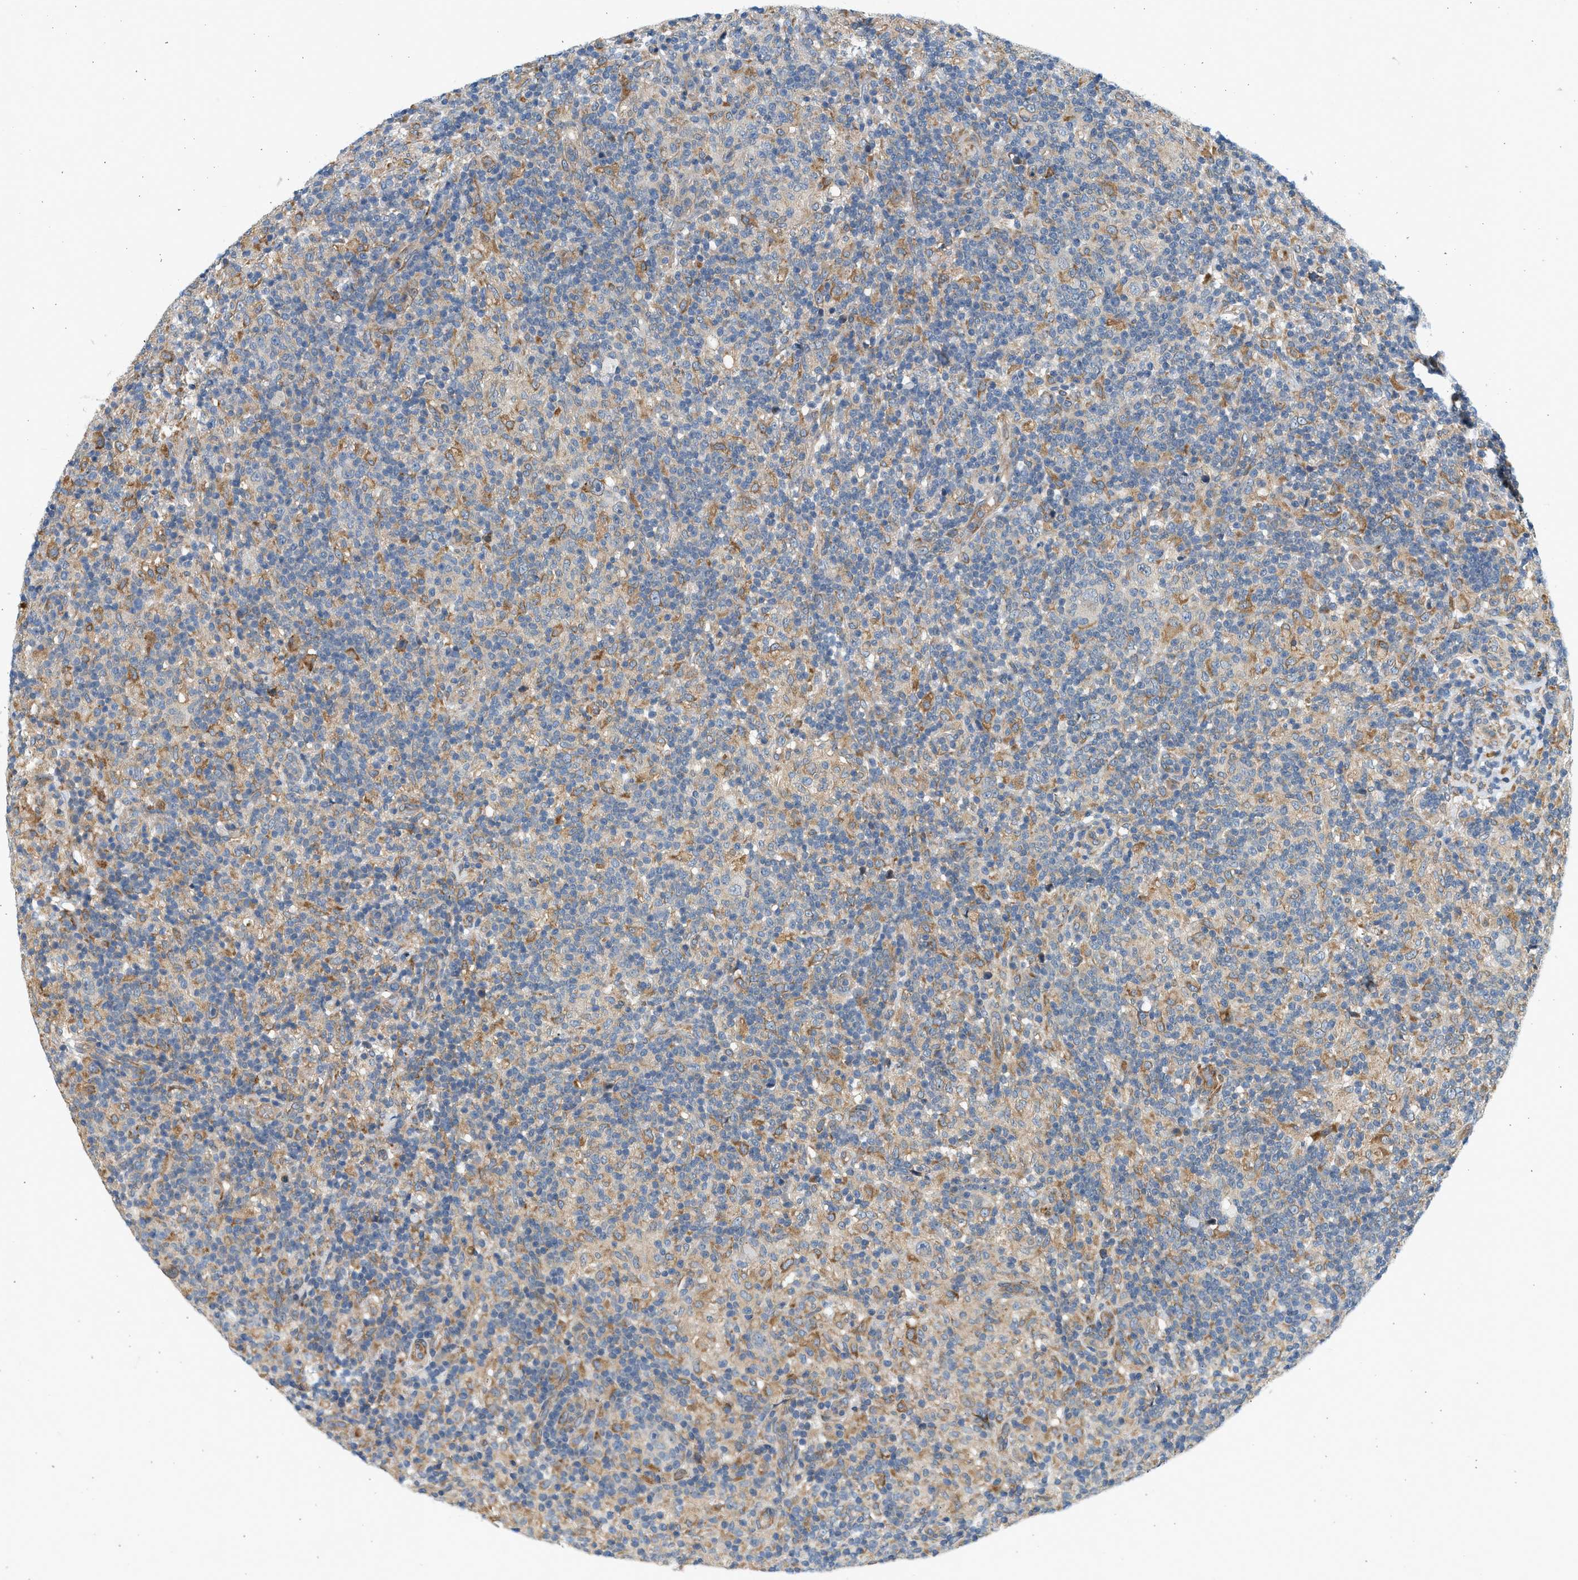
{"staining": {"intensity": "moderate", "quantity": "<25%", "location": "cytoplasmic/membranous"}, "tissue": "lymphoma", "cell_type": "Tumor cells", "image_type": "cancer", "snomed": [{"axis": "morphology", "description": "Hodgkin's disease, NOS"}, {"axis": "topography", "description": "Lymph node"}], "caption": "Immunohistochemistry (DAB (3,3'-diaminobenzidine)) staining of lymphoma exhibits moderate cytoplasmic/membranous protein staining in approximately <25% of tumor cells. (brown staining indicates protein expression, while blue staining denotes nuclei).", "gene": "KDELR2", "patient": {"sex": "male", "age": 70}}